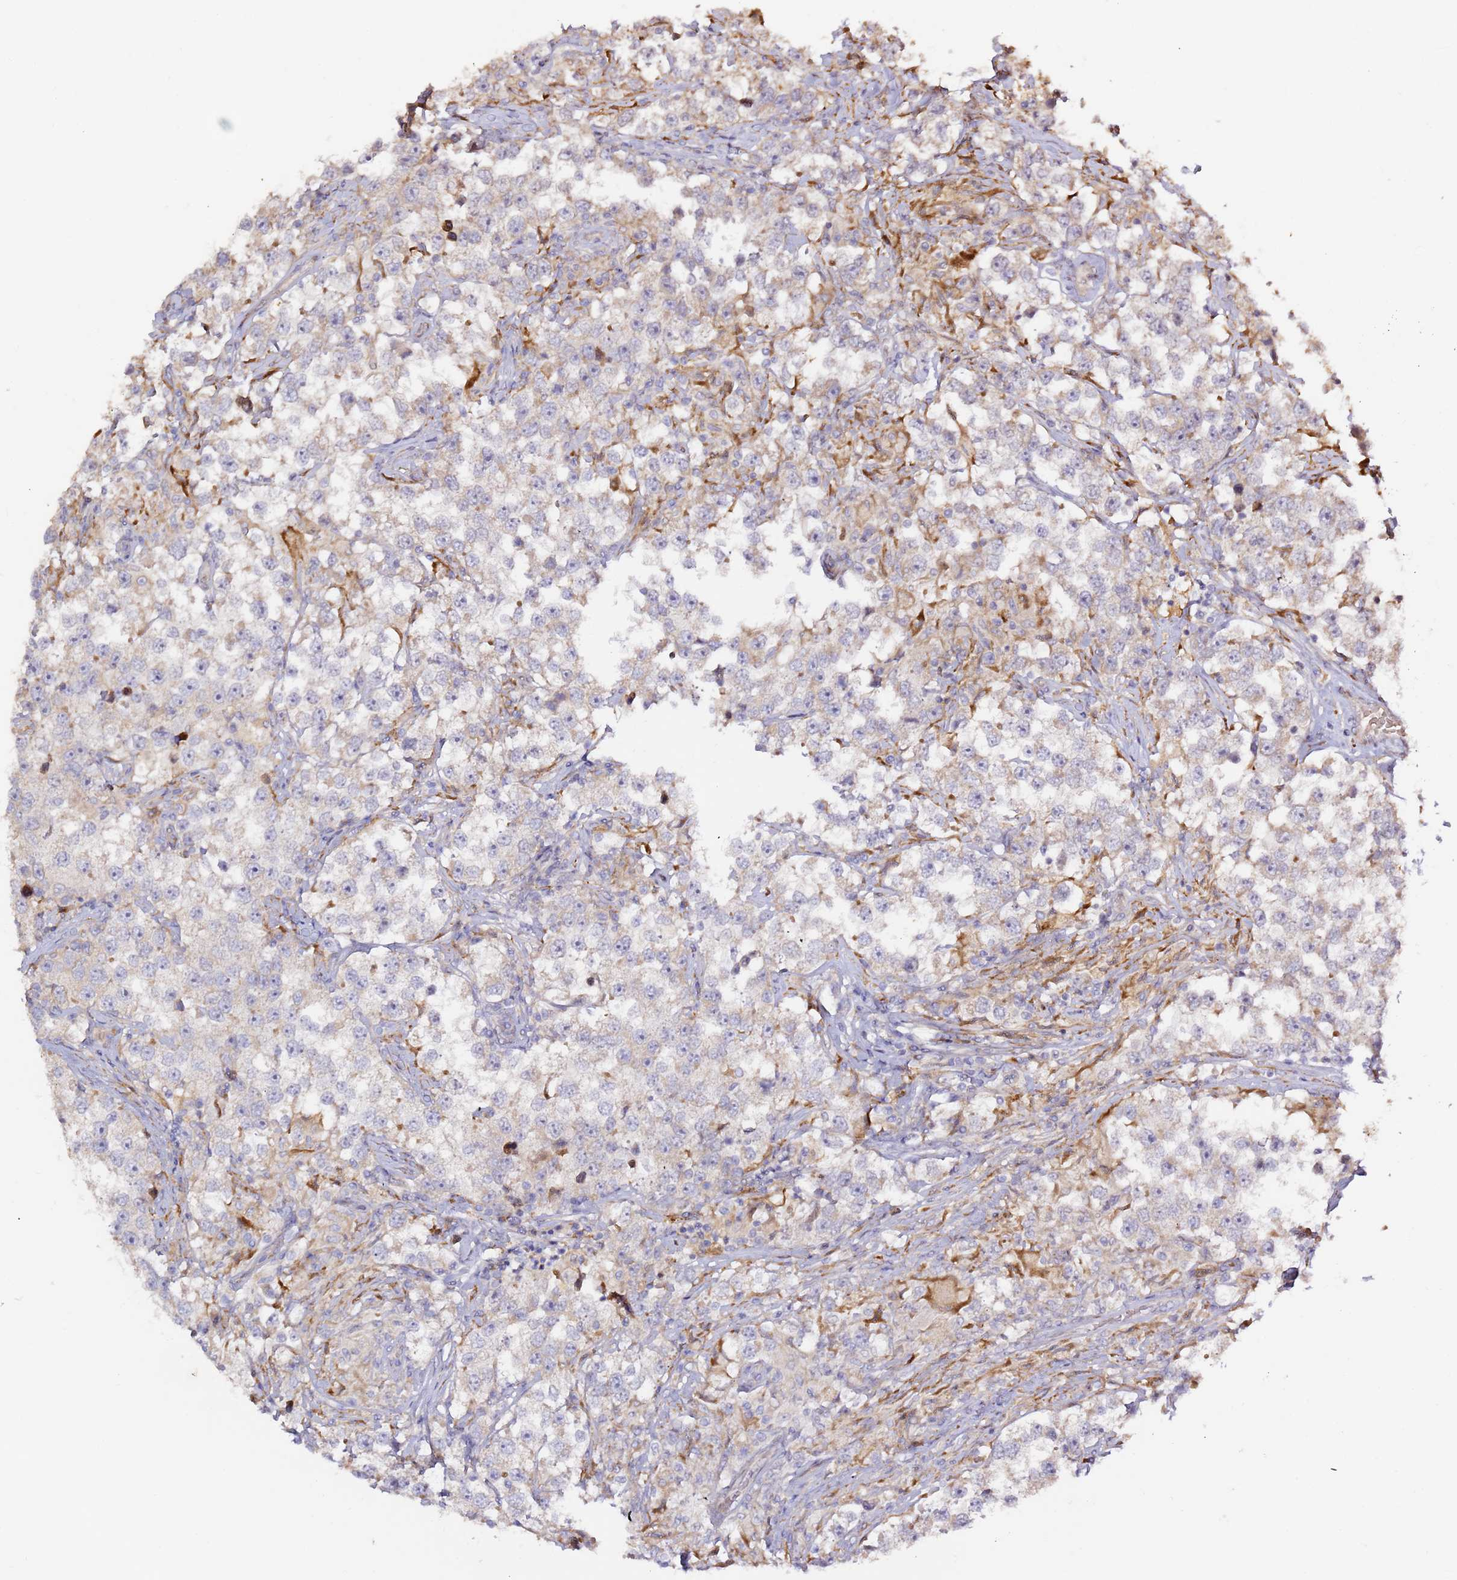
{"staining": {"intensity": "negative", "quantity": "none", "location": "none"}, "tissue": "testis cancer", "cell_type": "Tumor cells", "image_type": "cancer", "snomed": [{"axis": "morphology", "description": "Seminoma, NOS"}, {"axis": "topography", "description": "Testis"}], "caption": "A photomicrograph of testis cancer stained for a protein reveals no brown staining in tumor cells.", "gene": "HSD17B7", "patient": {"sex": "male", "age": 46}}